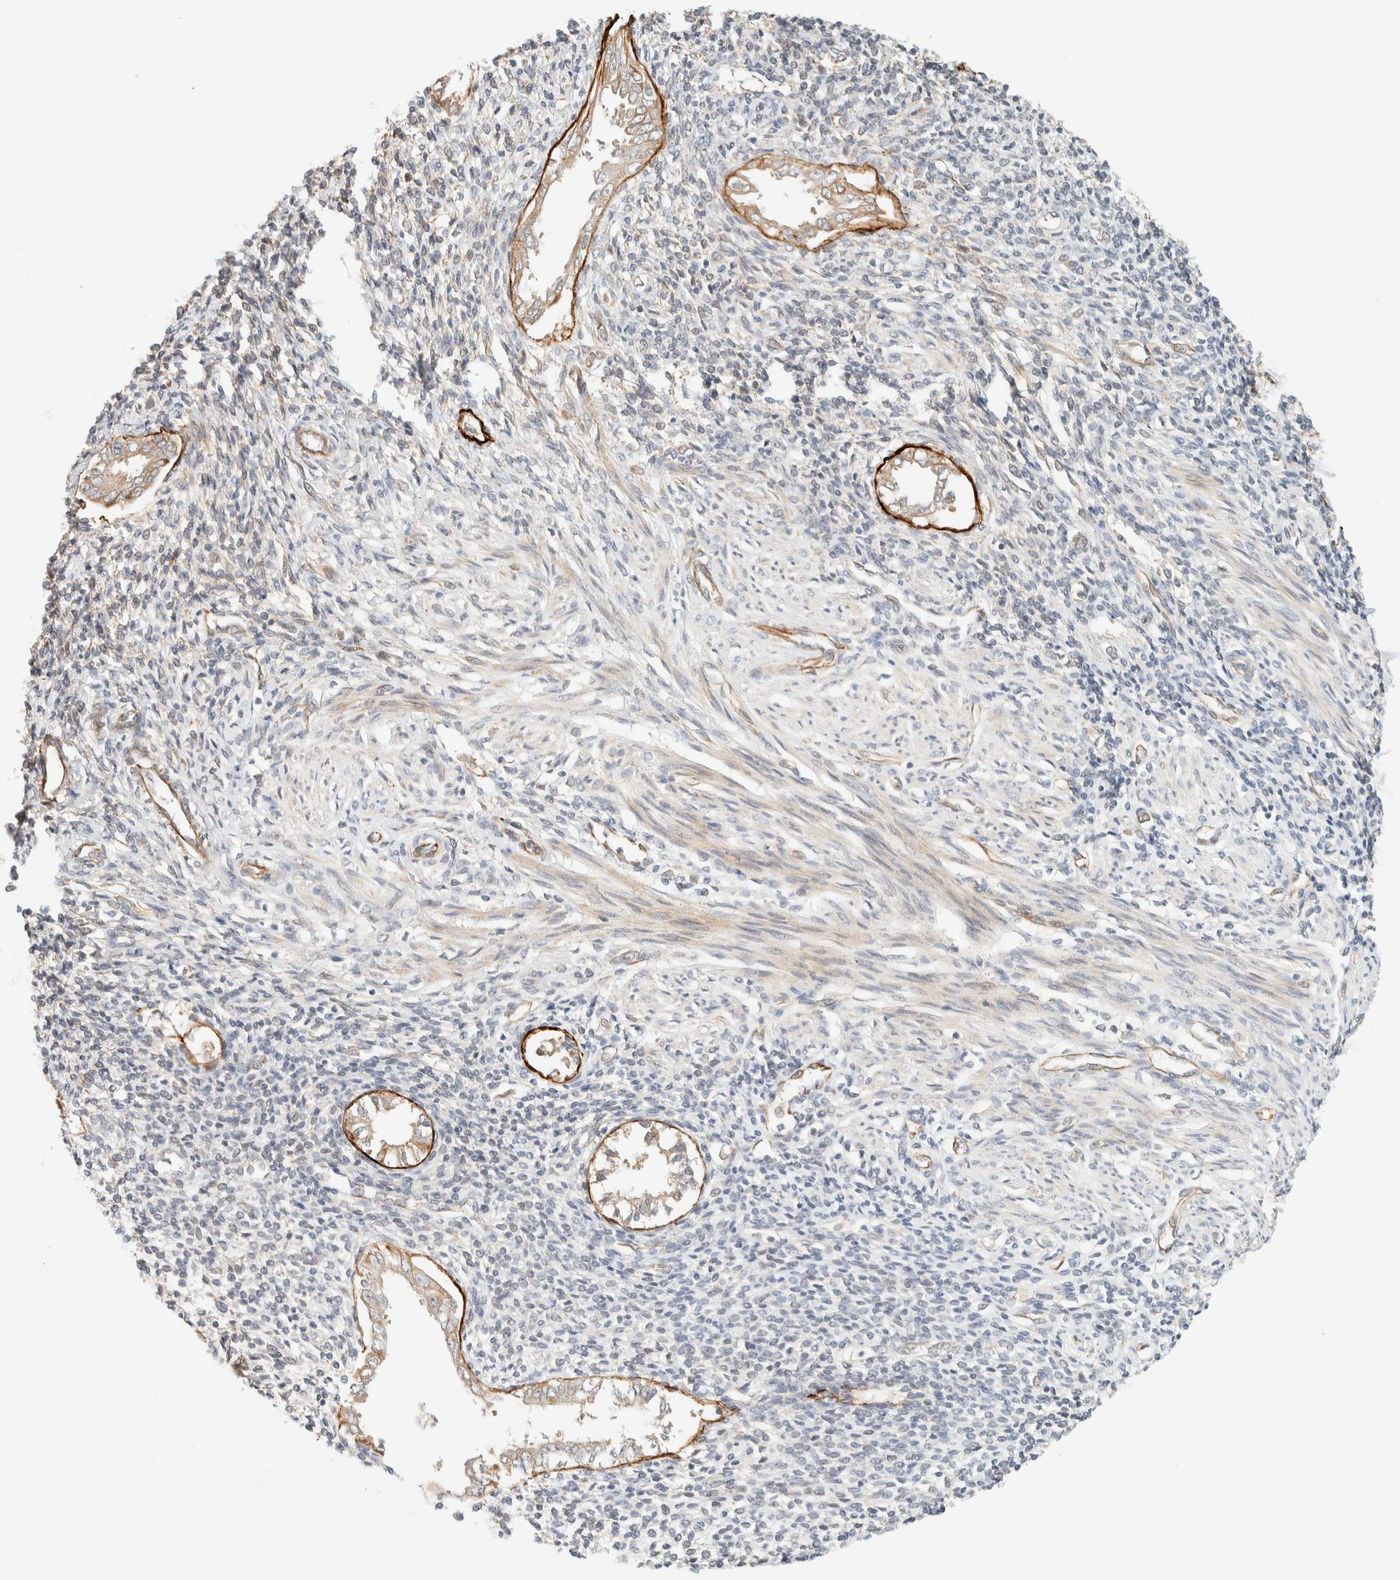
{"staining": {"intensity": "negative", "quantity": "none", "location": "none"}, "tissue": "endometrium", "cell_type": "Cells in endometrial stroma", "image_type": "normal", "snomed": [{"axis": "morphology", "description": "Normal tissue, NOS"}, {"axis": "topography", "description": "Endometrium"}], "caption": "Photomicrograph shows no significant protein positivity in cells in endometrial stroma of benign endometrium. Brightfield microscopy of IHC stained with DAB (3,3'-diaminobenzidine) (brown) and hematoxylin (blue), captured at high magnification.", "gene": "FAT1", "patient": {"sex": "female", "age": 66}}